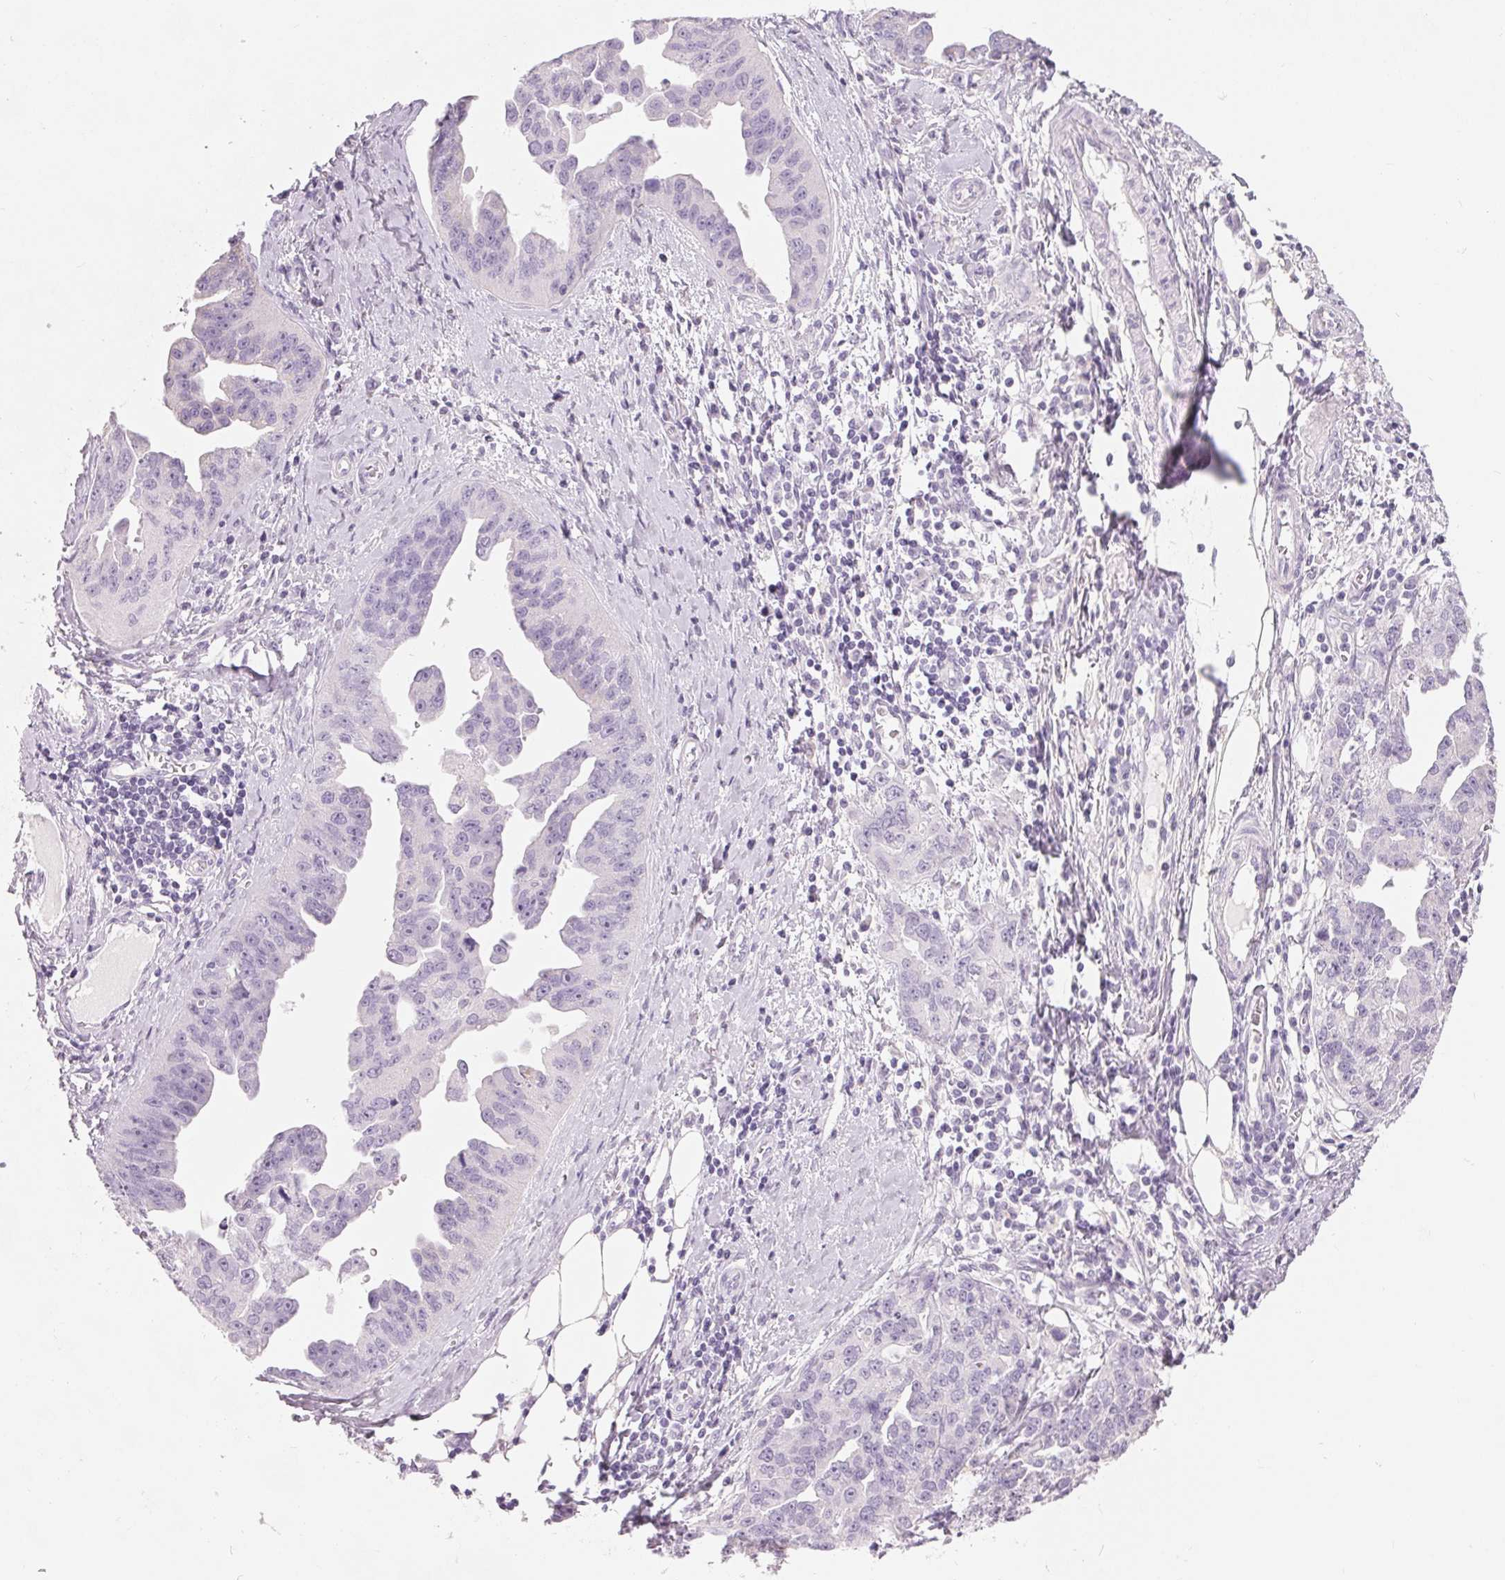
{"staining": {"intensity": "negative", "quantity": "none", "location": "none"}, "tissue": "ovarian cancer", "cell_type": "Tumor cells", "image_type": "cancer", "snomed": [{"axis": "morphology", "description": "Cystadenocarcinoma, serous, NOS"}, {"axis": "topography", "description": "Ovary"}], "caption": "An immunohistochemistry micrograph of ovarian cancer is shown. There is no staining in tumor cells of ovarian cancer.", "gene": "SPACA5B", "patient": {"sex": "female", "age": 75}}